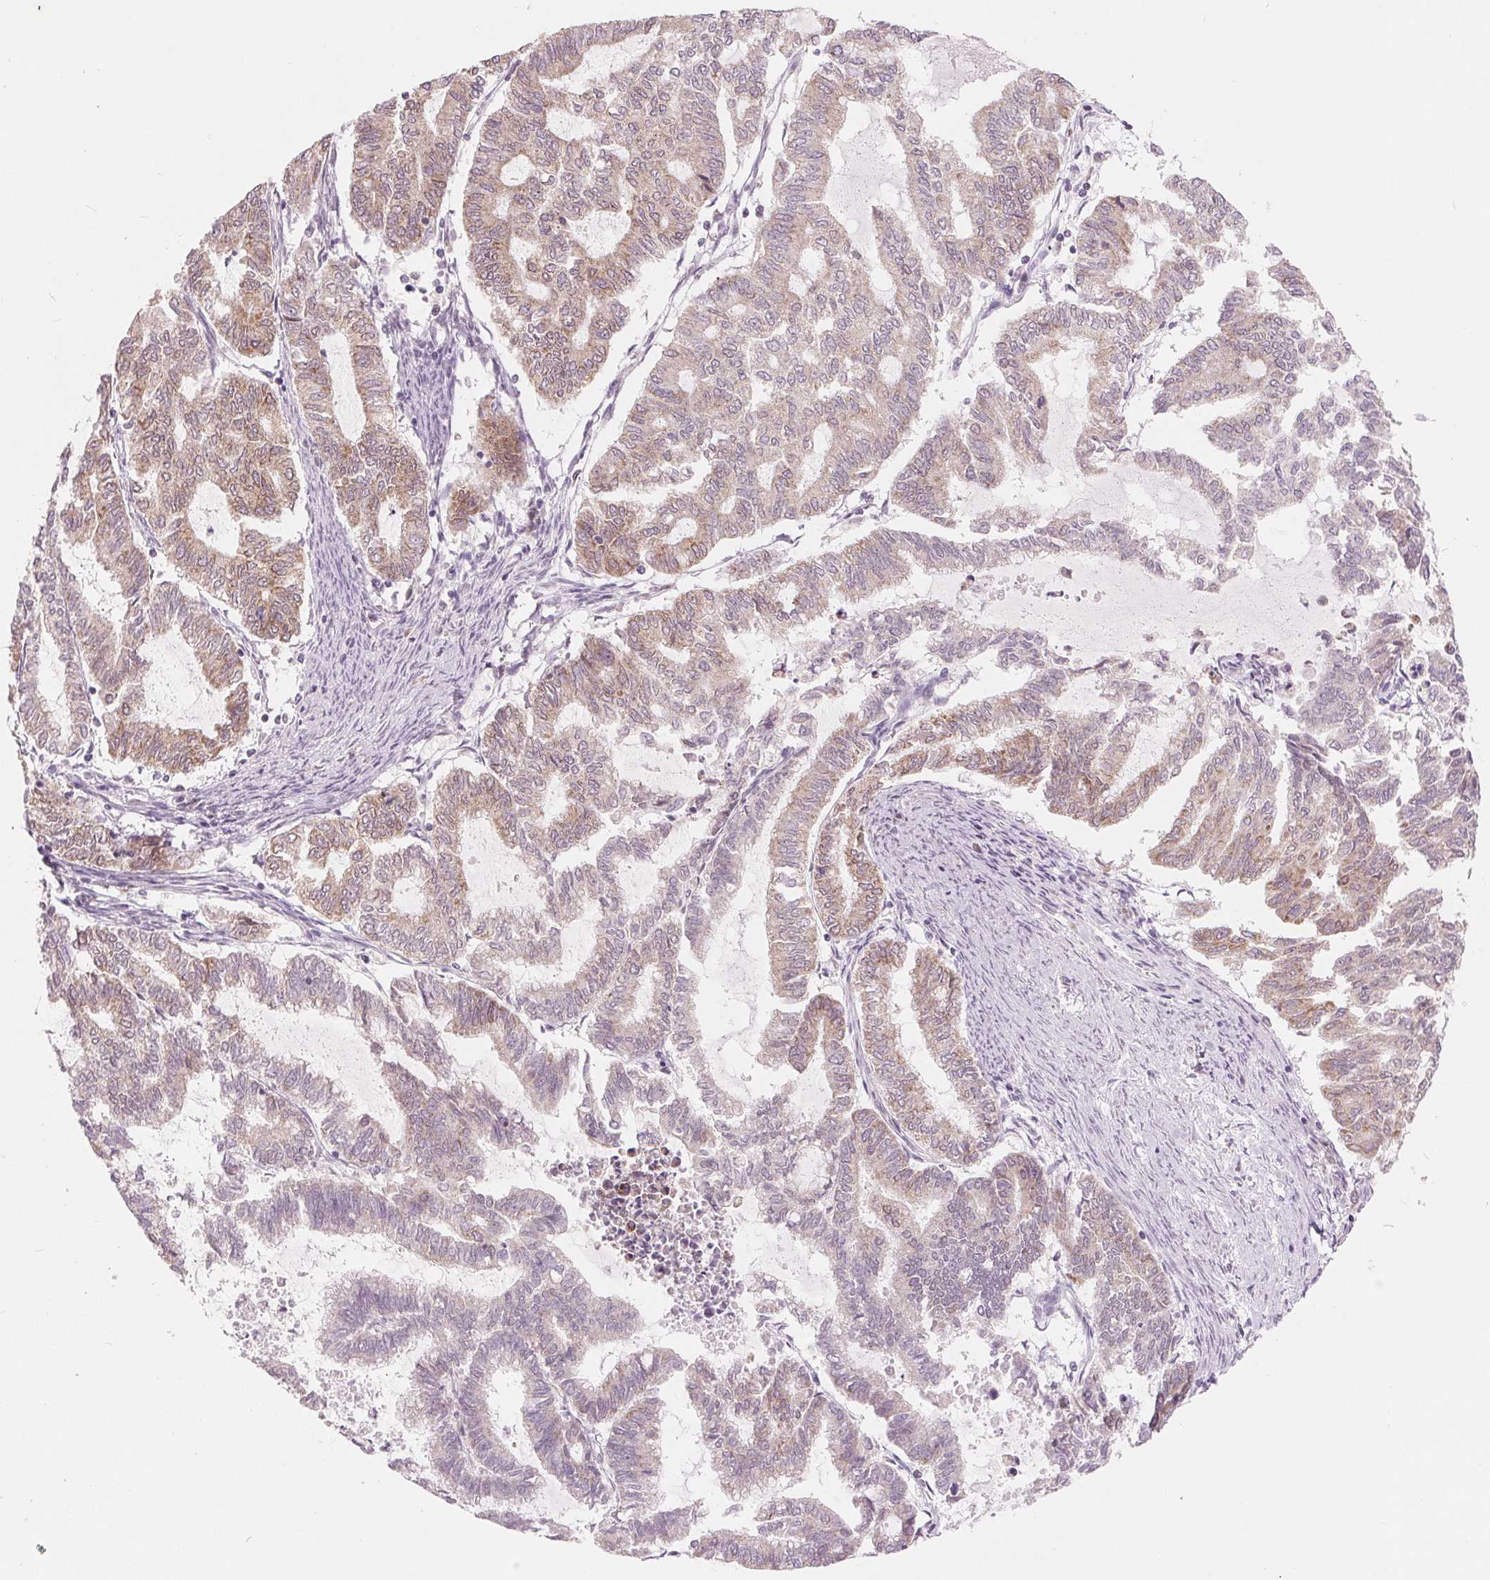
{"staining": {"intensity": "weak", "quantity": ">75%", "location": "cytoplasmic/membranous"}, "tissue": "endometrial cancer", "cell_type": "Tumor cells", "image_type": "cancer", "snomed": [{"axis": "morphology", "description": "Adenocarcinoma, NOS"}, {"axis": "topography", "description": "Endometrium"}], "caption": "This micrograph displays endometrial adenocarcinoma stained with immunohistochemistry to label a protein in brown. The cytoplasmic/membranous of tumor cells show weak positivity for the protein. Nuclei are counter-stained blue.", "gene": "TECR", "patient": {"sex": "female", "age": 79}}